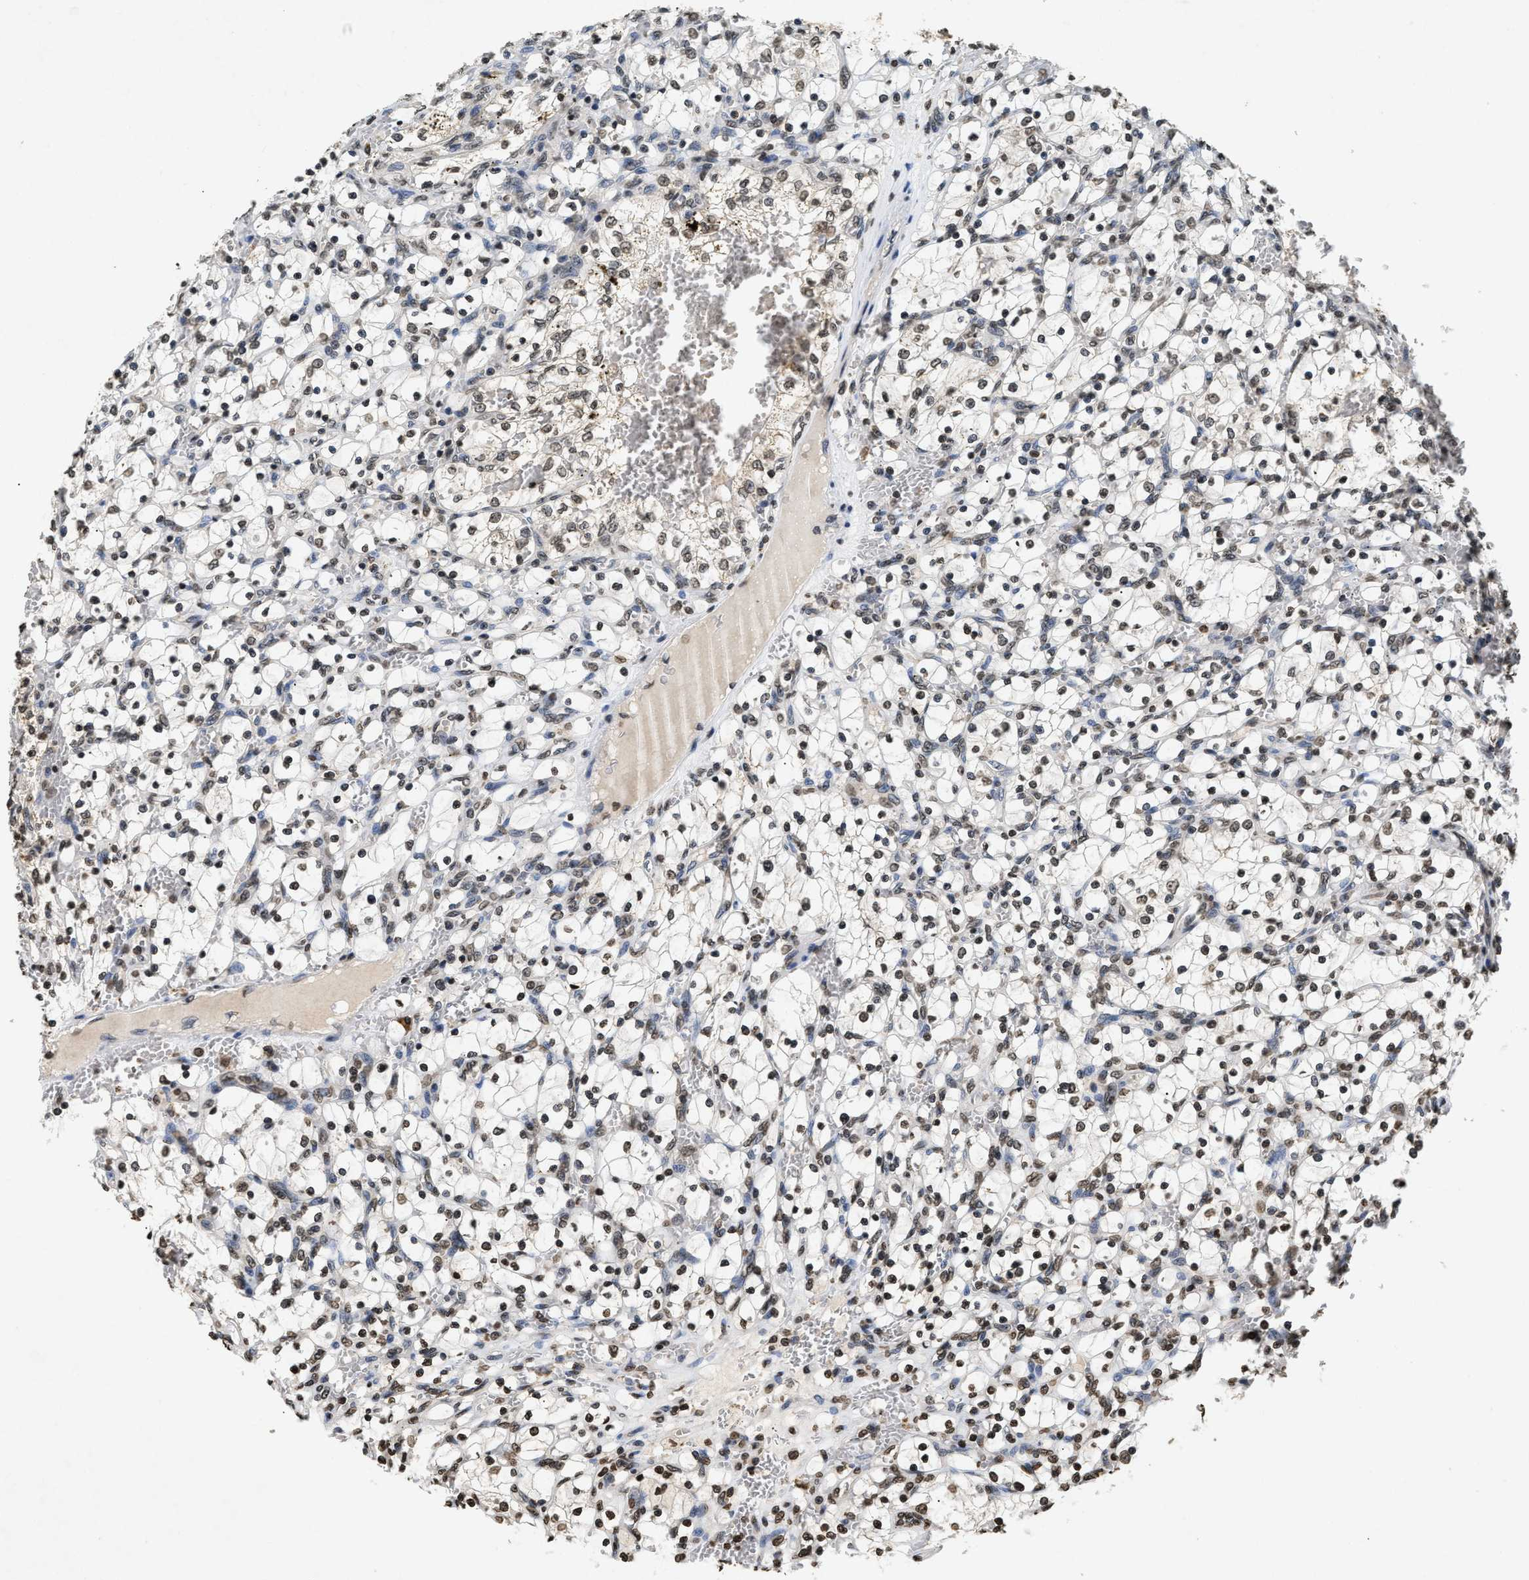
{"staining": {"intensity": "weak", "quantity": ">75%", "location": "nuclear"}, "tissue": "renal cancer", "cell_type": "Tumor cells", "image_type": "cancer", "snomed": [{"axis": "morphology", "description": "Adenocarcinoma, NOS"}, {"axis": "topography", "description": "Kidney"}], "caption": "Renal adenocarcinoma tissue displays weak nuclear staining in about >75% of tumor cells, visualized by immunohistochemistry. (DAB (3,3'-diaminobenzidine) IHC with brightfield microscopy, high magnification).", "gene": "DNASE1L3", "patient": {"sex": "female", "age": 69}}